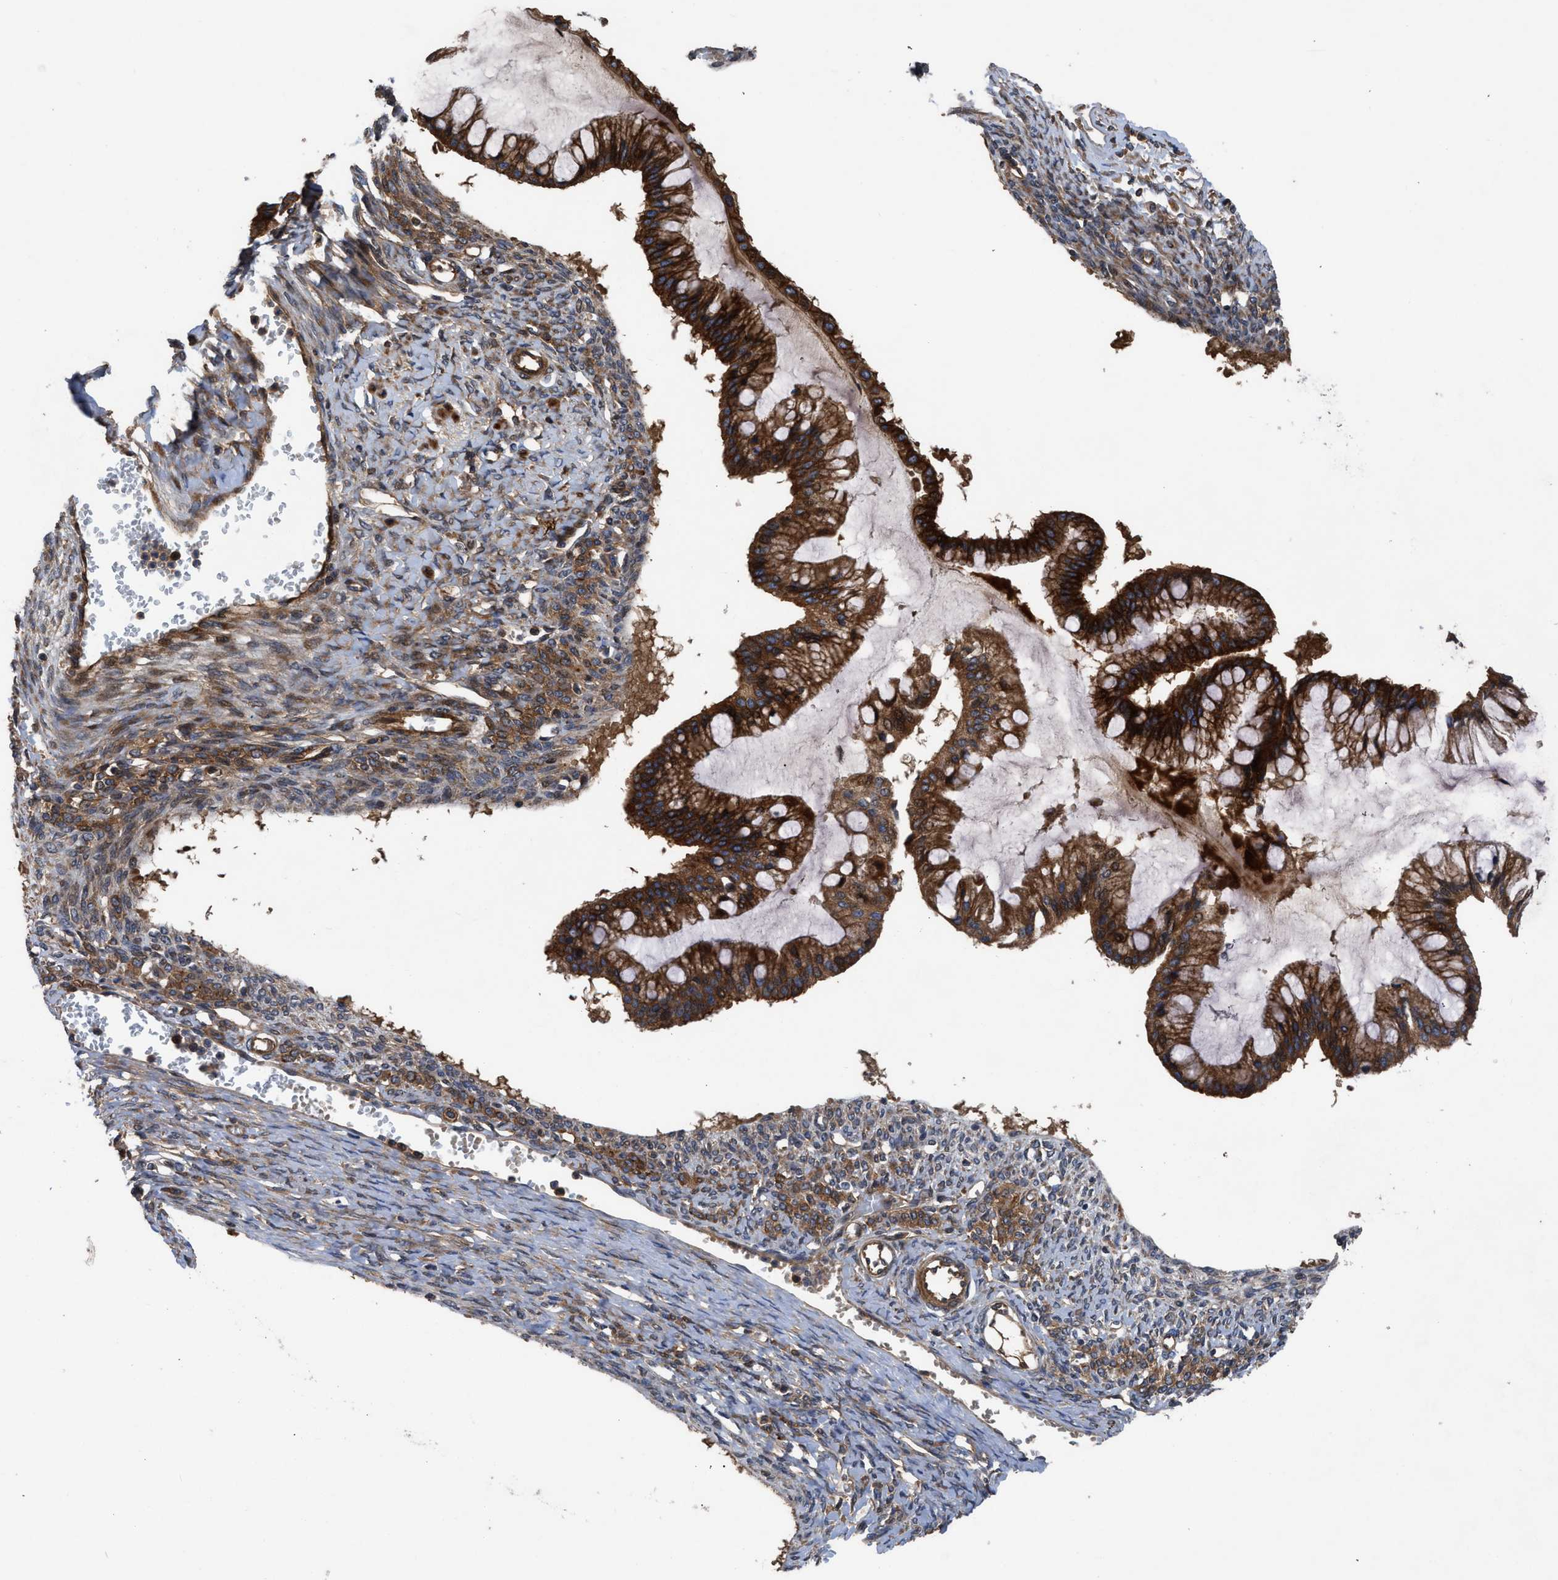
{"staining": {"intensity": "strong", "quantity": ">75%", "location": "cytoplasmic/membranous"}, "tissue": "ovarian cancer", "cell_type": "Tumor cells", "image_type": "cancer", "snomed": [{"axis": "morphology", "description": "Cystadenocarcinoma, mucinous, NOS"}, {"axis": "topography", "description": "Ovary"}], "caption": "Ovarian cancer (mucinous cystadenocarcinoma) stained with DAB (3,3'-diaminobenzidine) immunohistochemistry (IHC) demonstrates high levels of strong cytoplasmic/membranous positivity in about >75% of tumor cells.", "gene": "CNNM3", "patient": {"sex": "female", "age": 73}}